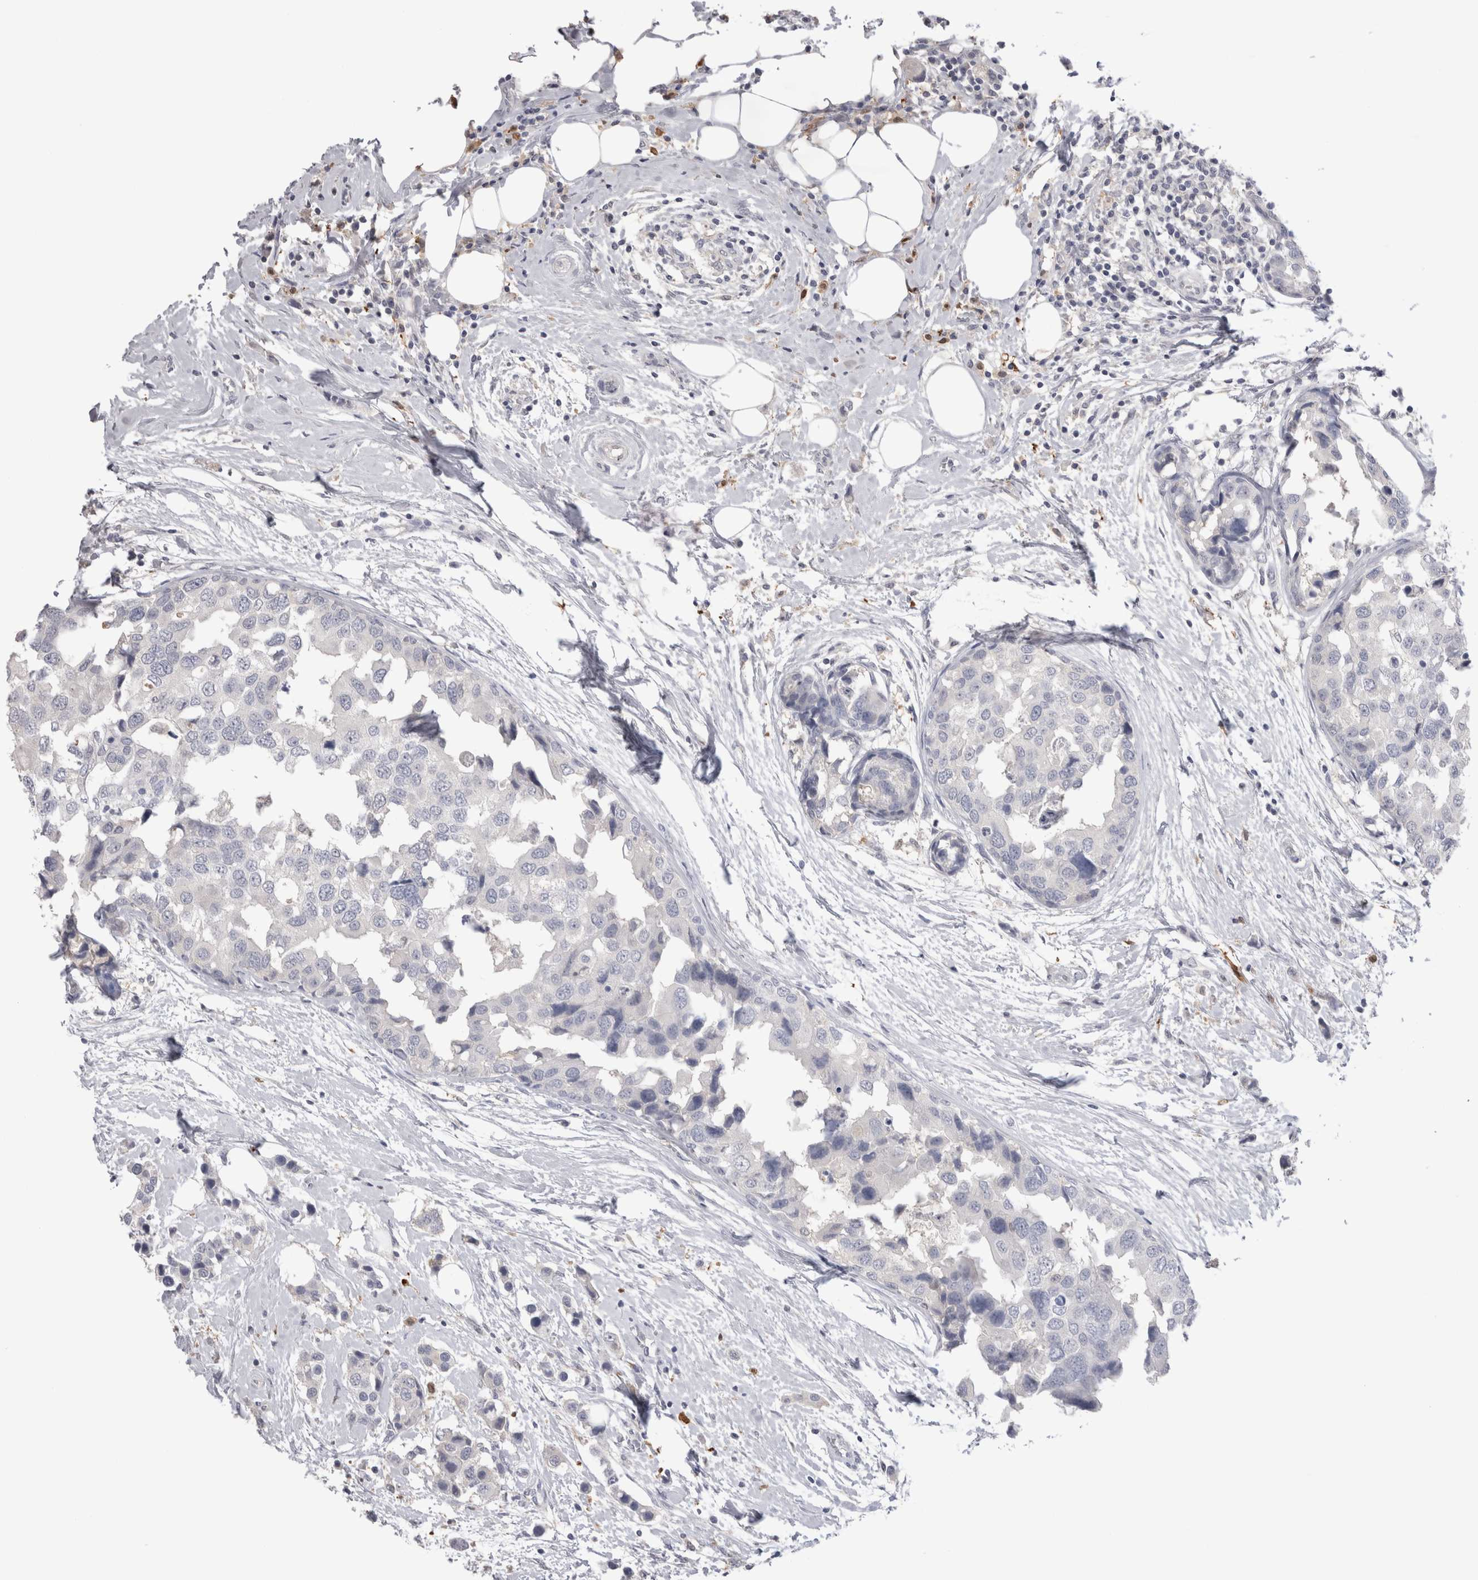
{"staining": {"intensity": "negative", "quantity": "none", "location": "none"}, "tissue": "breast cancer", "cell_type": "Tumor cells", "image_type": "cancer", "snomed": [{"axis": "morphology", "description": "Normal tissue, NOS"}, {"axis": "morphology", "description": "Duct carcinoma"}, {"axis": "topography", "description": "Breast"}], "caption": "Human infiltrating ductal carcinoma (breast) stained for a protein using immunohistochemistry reveals no positivity in tumor cells.", "gene": "SUCNR1", "patient": {"sex": "female", "age": 50}}